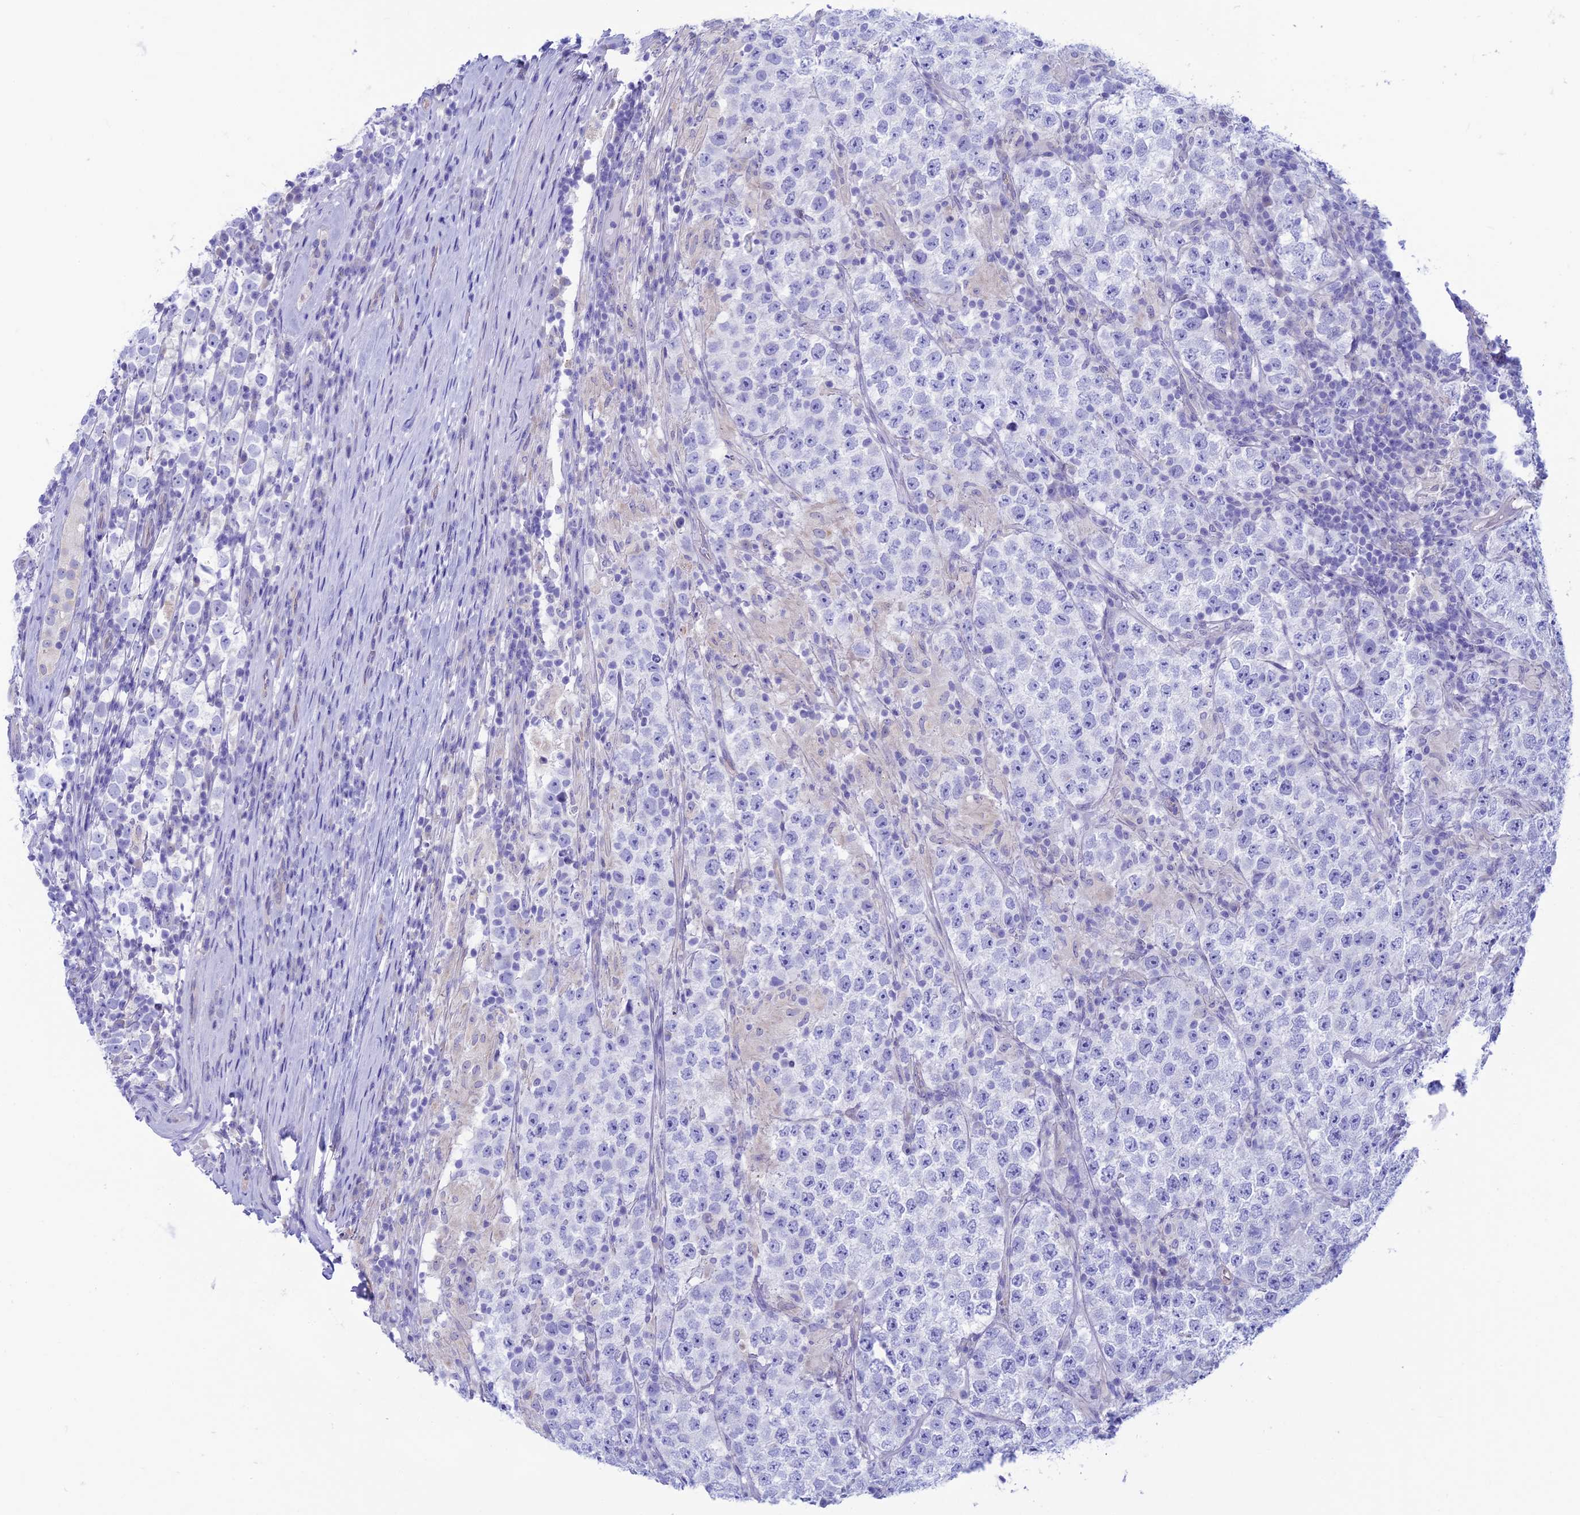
{"staining": {"intensity": "negative", "quantity": "none", "location": "none"}, "tissue": "testis cancer", "cell_type": "Tumor cells", "image_type": "cancer", "snomed": [{"axis": "morphology", "description": "Normal tissue, NOS"}, {"axis": "morphology", "description": "Urothelial carcinoma, High grade"}, {"axis": "morphology", "description": "Seminoma, NOS"}, {"axis": "morphology", "description": "Carcinoma, Embryonal, NOS"}, {"axis": "topography", "description": "Urinary bladder"}, {"axis": "topography", "description": "Testis"}], "caption": "Testis cancer (seminoma) was stained to show a protein in brown. There is no significant expression in tumor cells. The staining was performed using DAB to visualize the protein expression in brown, while the nuclei were stained in blue with hematoxylin (Magnification: 20x).", "gene": "GNGT2", "patient": {"sex": "male", "age": 41}}